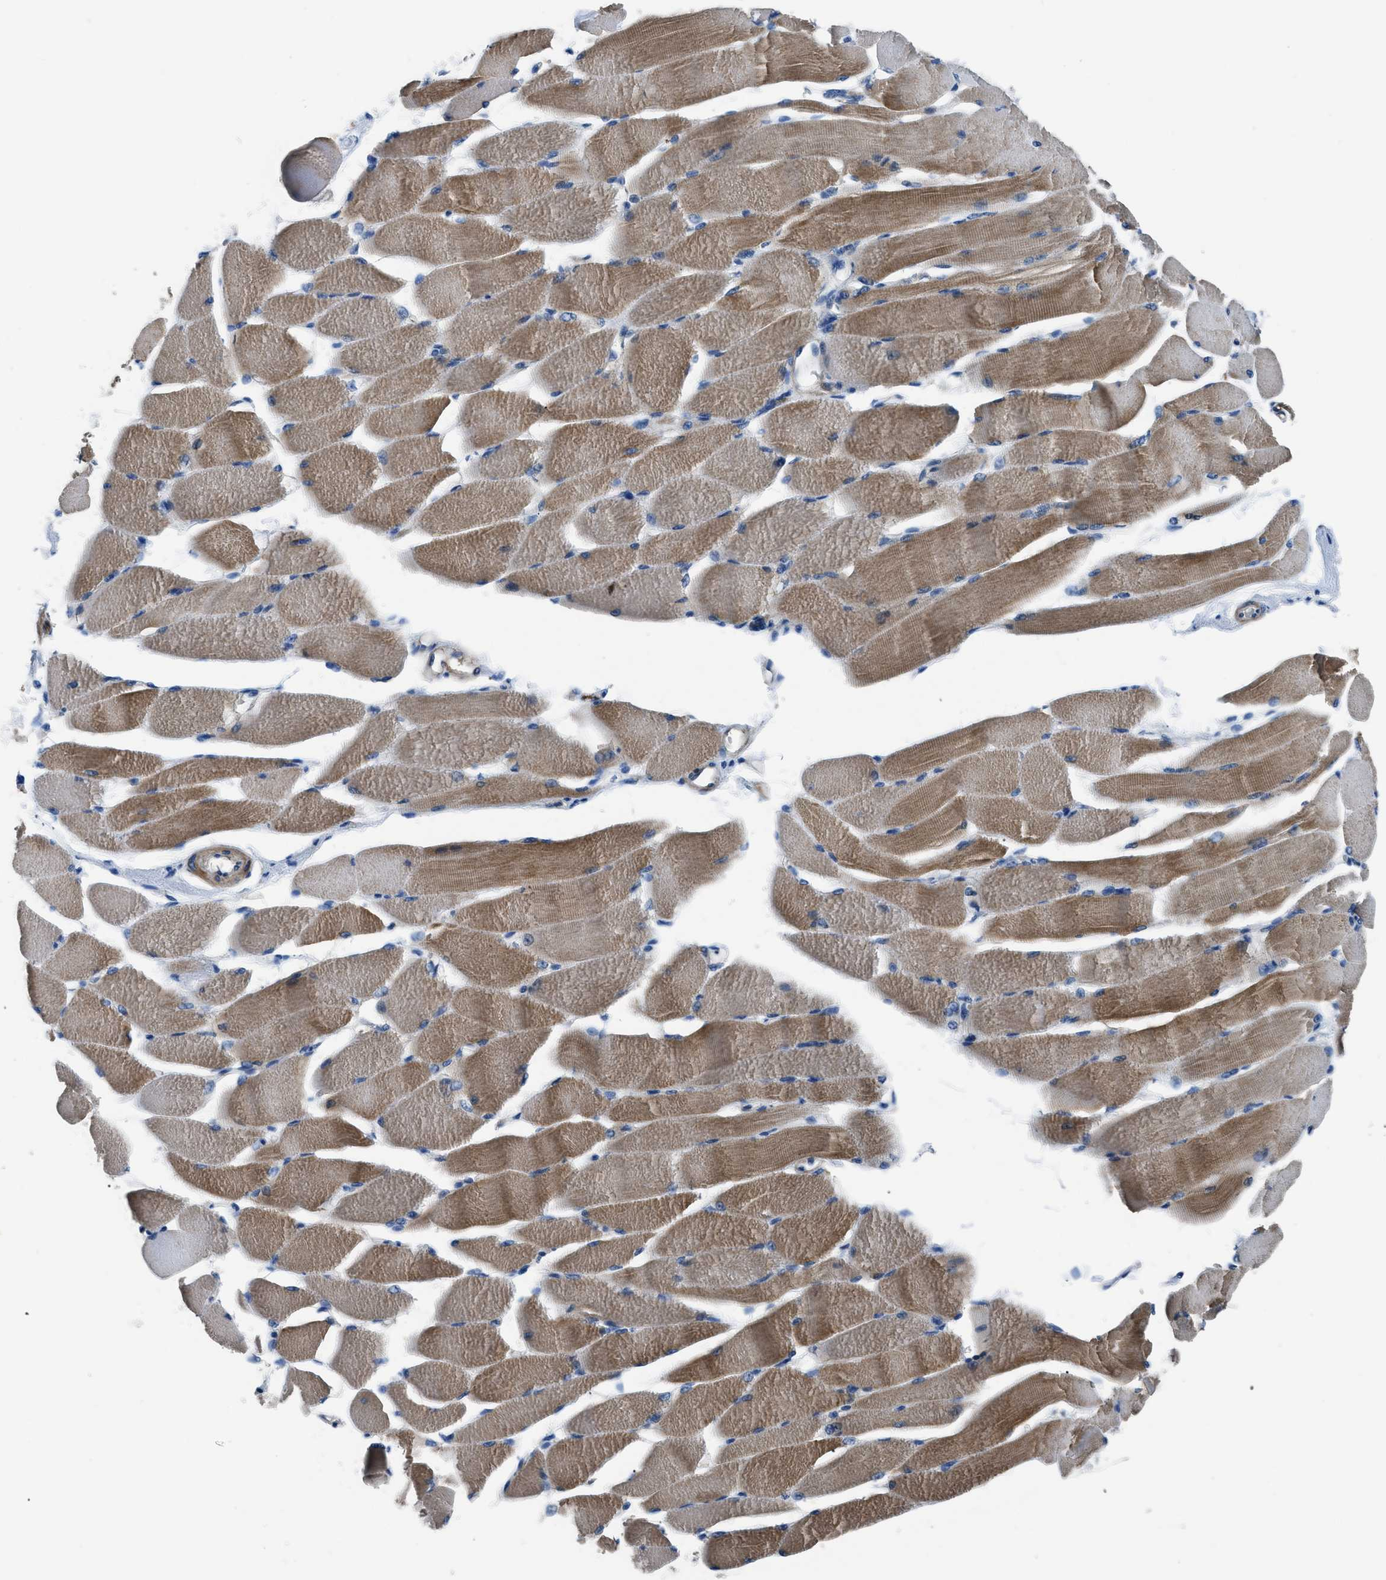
{"staining": {"intensity": "moderate", "quantity": ">75%", "location": "cytoplasmic/membranous"}, "tissue": "skeletal muscle", "cell_type": "Myocytes", "image_type": "normal", "snomed": [{"axis": "morphology", "description": "Normal tissue, NOS"}, {"axis": "topography", "description": "Skeletal muscle"}, {"axis": "topography", "description": "Peripheral nerve tissue"}], "caption": "High-magnification brightfield microscopy of unremarkable skeletal muscle stained with DAB (3,3'-diaminobenzidine) (brown) and counterstained with hematoxylin (blue). myocytes exhibit moderate cytoplasmic/membranous staining is present in about>75% of cells.", "gene": "SGCZ", "patient": {"sex": "female", "age": 84}}